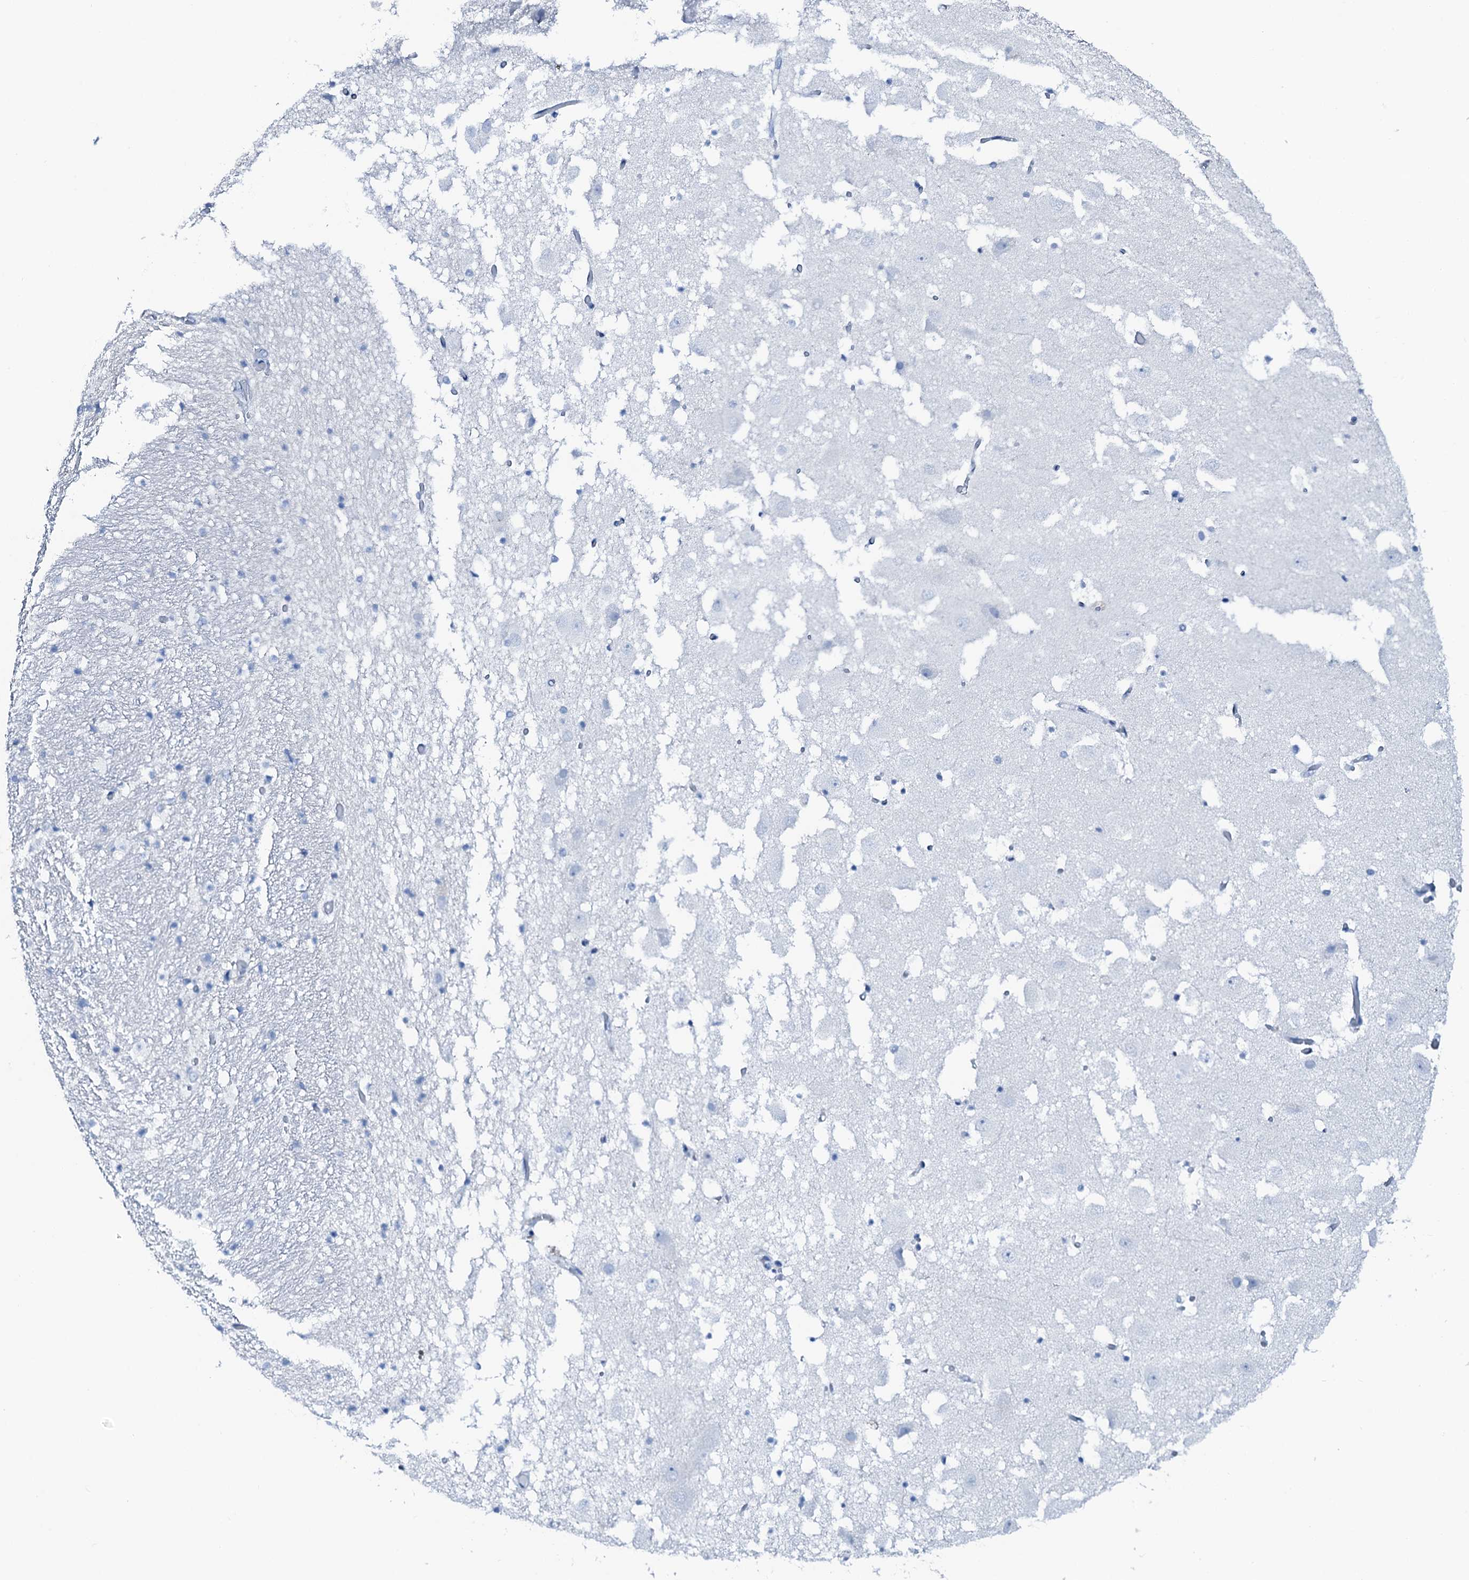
{"staining": {"intensity": "negative", "quantity": "none", "location": "none"}, "tissue": "hippocampus", "cell_type": "Glial cells", "image_type": "normal", "snomed": [{"axis": "morphology", "description": "Normal tissue, NOS"}, {"axis": "topography", "description": "Hippocampus"}], "caption": "Glial cells are negative for brown protein staining in unremarkable hippocampus. (DAB (3,3'-diaminobenzidine) IHC, high magnification).", "gene": "PTH", "patient": {"sex": "female", "age": 52}}